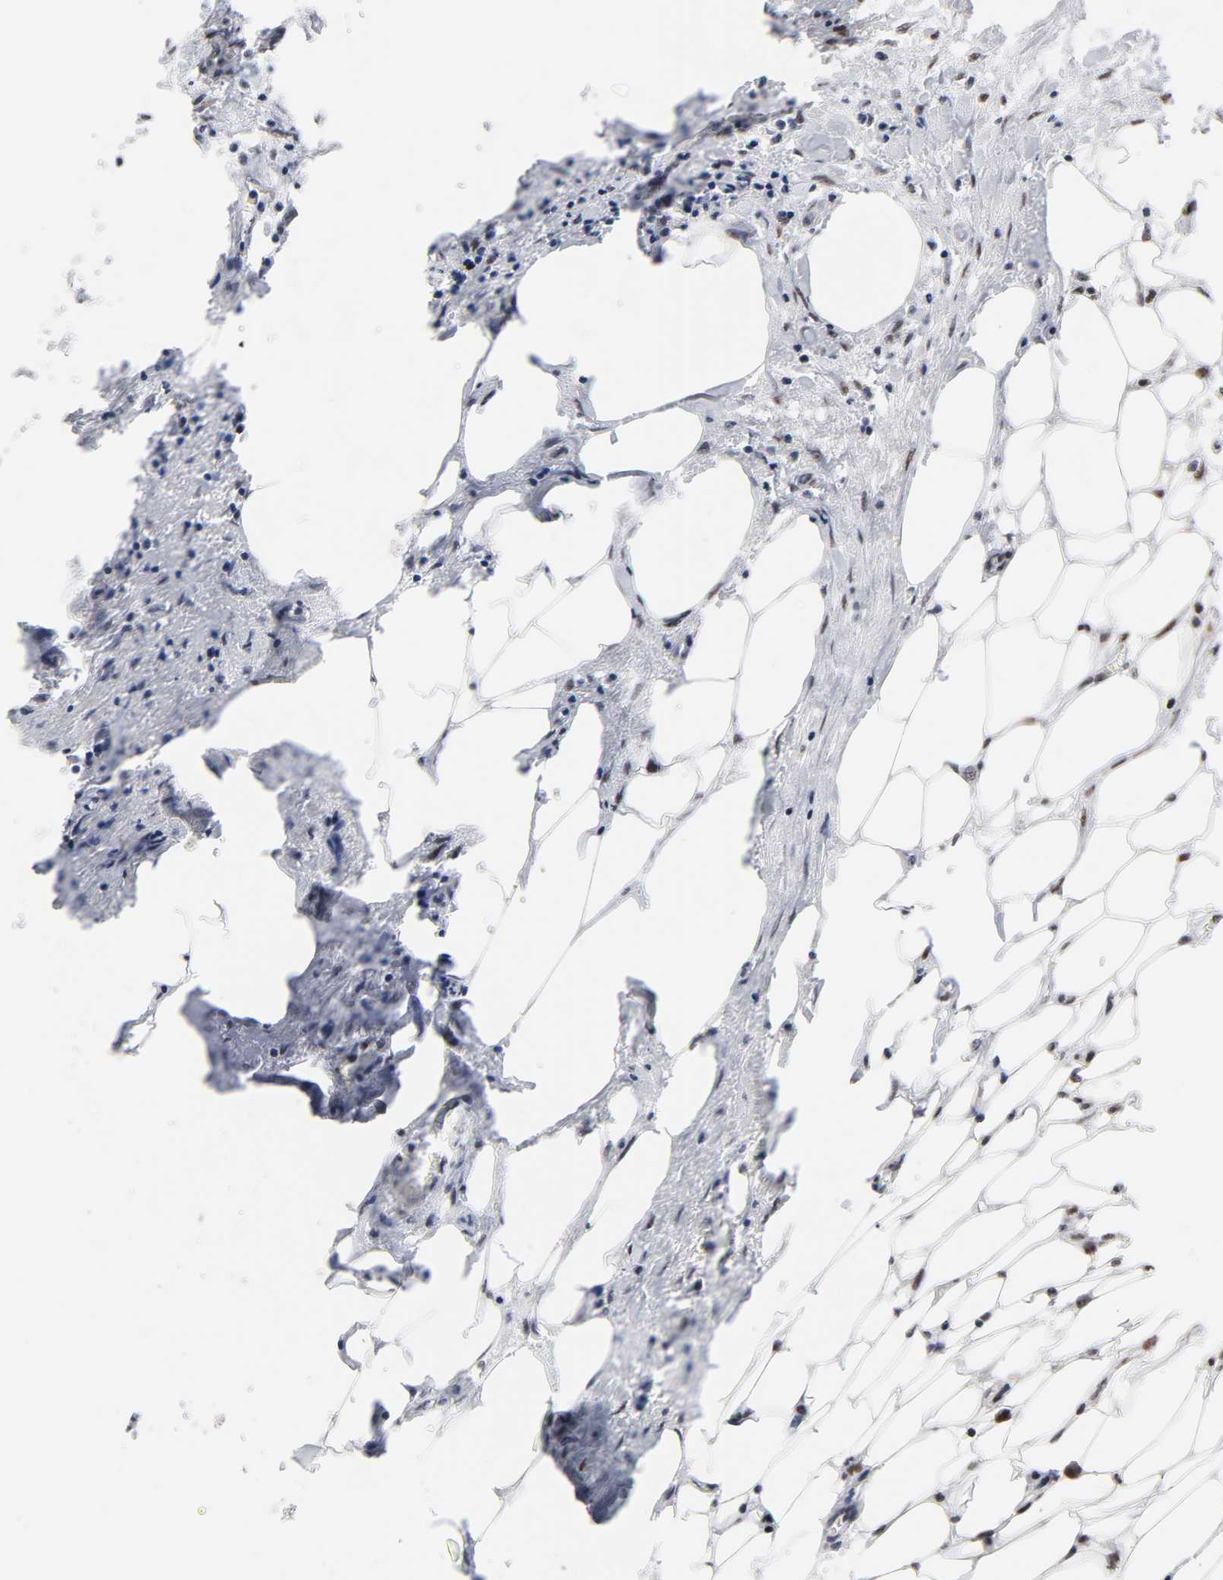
{"staining": {"intensity": "negative", "quantity": "none", "location": "none"}, "tissue": "colorectal cancer", "cell_type": "Tumor cells", "image_type": "cancer", "snomed": [{"axis": "morphology", "description": "Adenocarcinoma, NOS"}, {"axis": "topography", "description": "Colon"}], "caption": "IHC of human adenocarcinoma (colorectal) demonstrates no positivity in tumor cells.", "gene": "RFC4", "patient": {"sex": "female", "age": 55}}